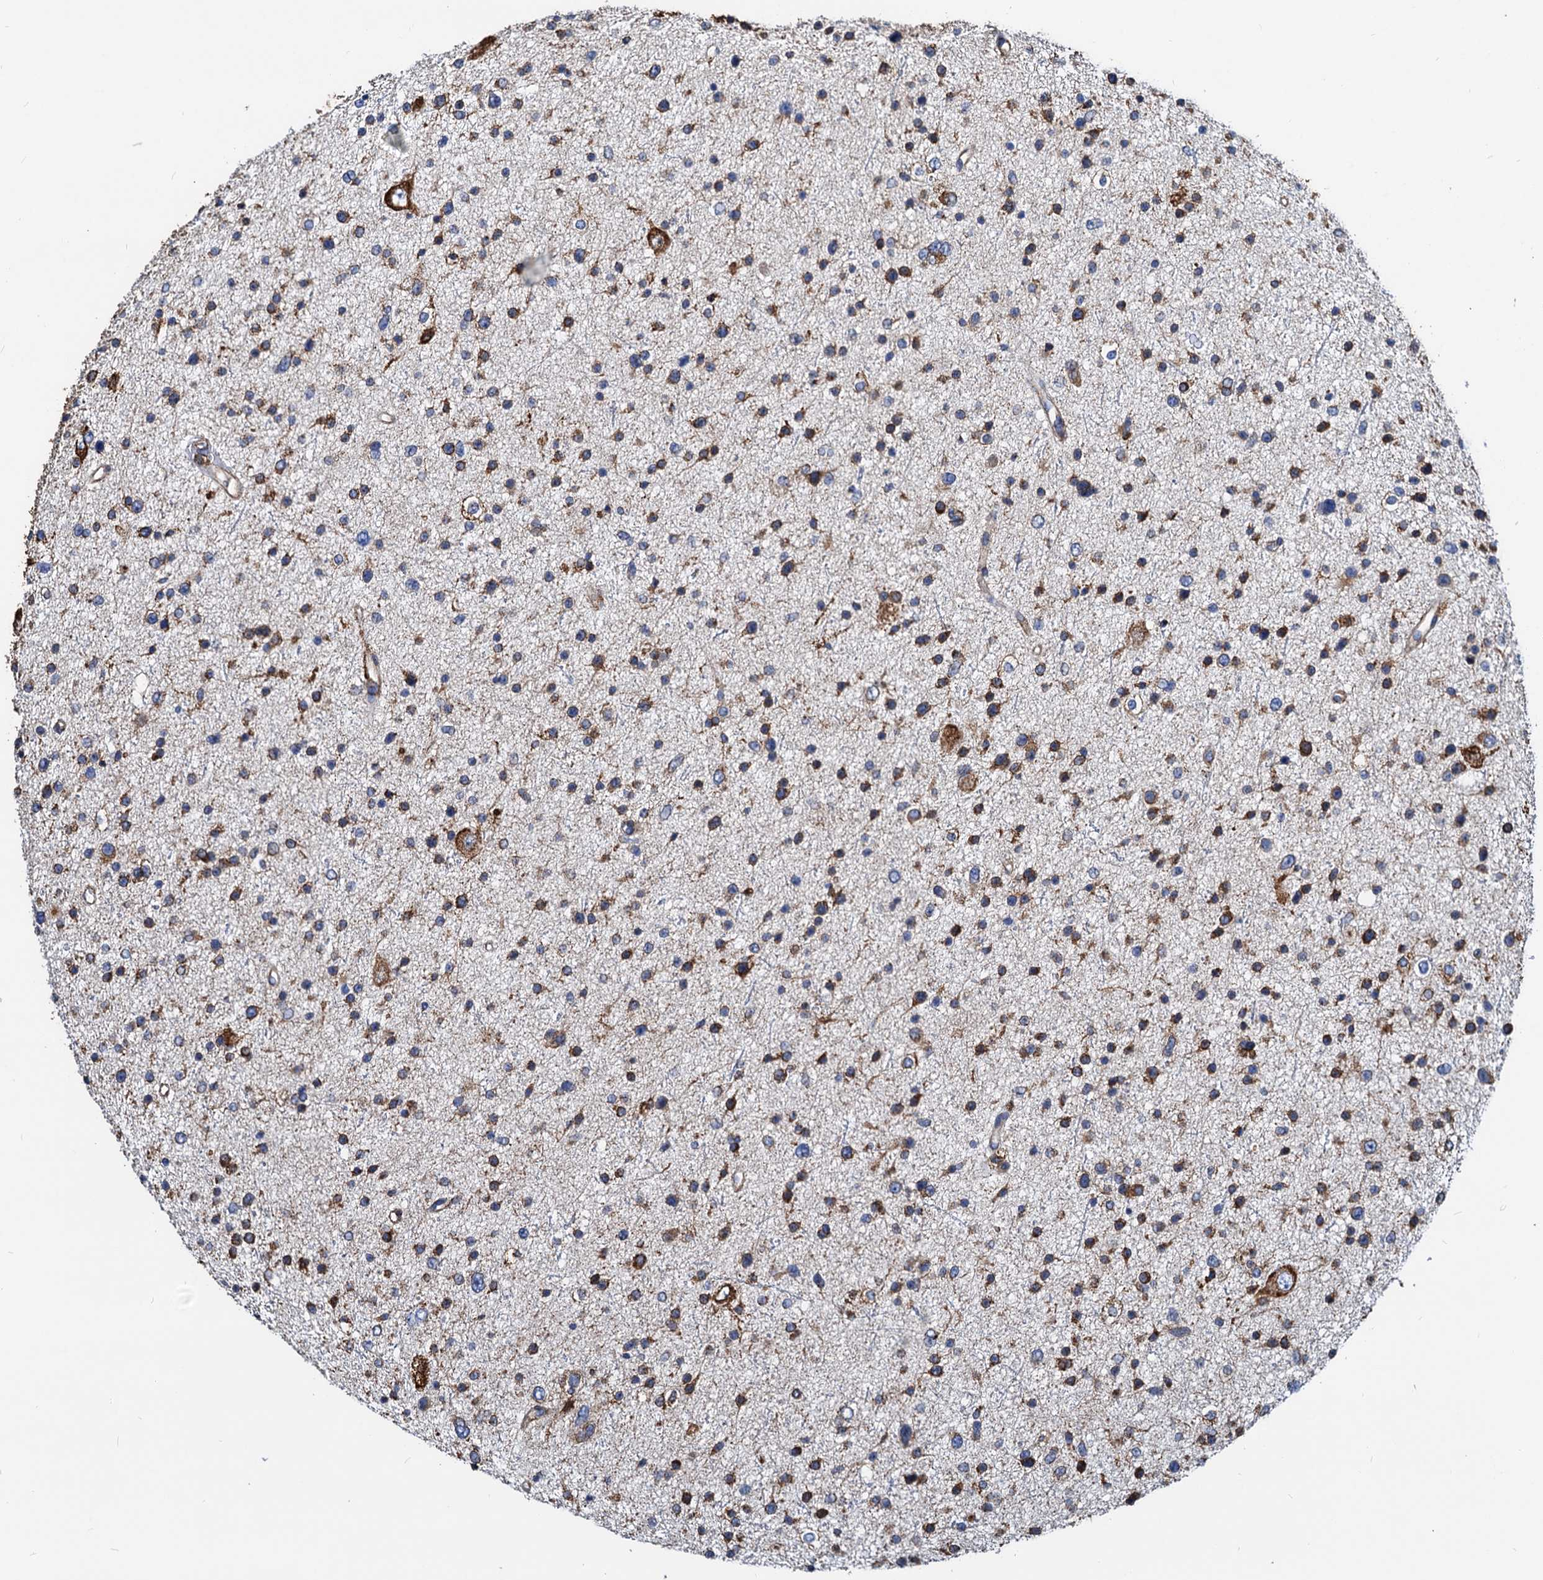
{"staining": {"intensity": "negative", "quantity": "none", "location": "none"}, "tissue": "glioma", "cell_type": "Tumor cells", "image_type": "cancer", "snomed": [{"axis": "morphology", "description": "Glioma, malignant, Low grade"}, {"axis": "topography", "description": "Brain"}], "caption": "Glioma stained for a protein using immunohistochemistry (IHC) exhibits no positivity tumor cells.", "gene": "HSPA5", "patient": {"sex": "female", "age": 37}}